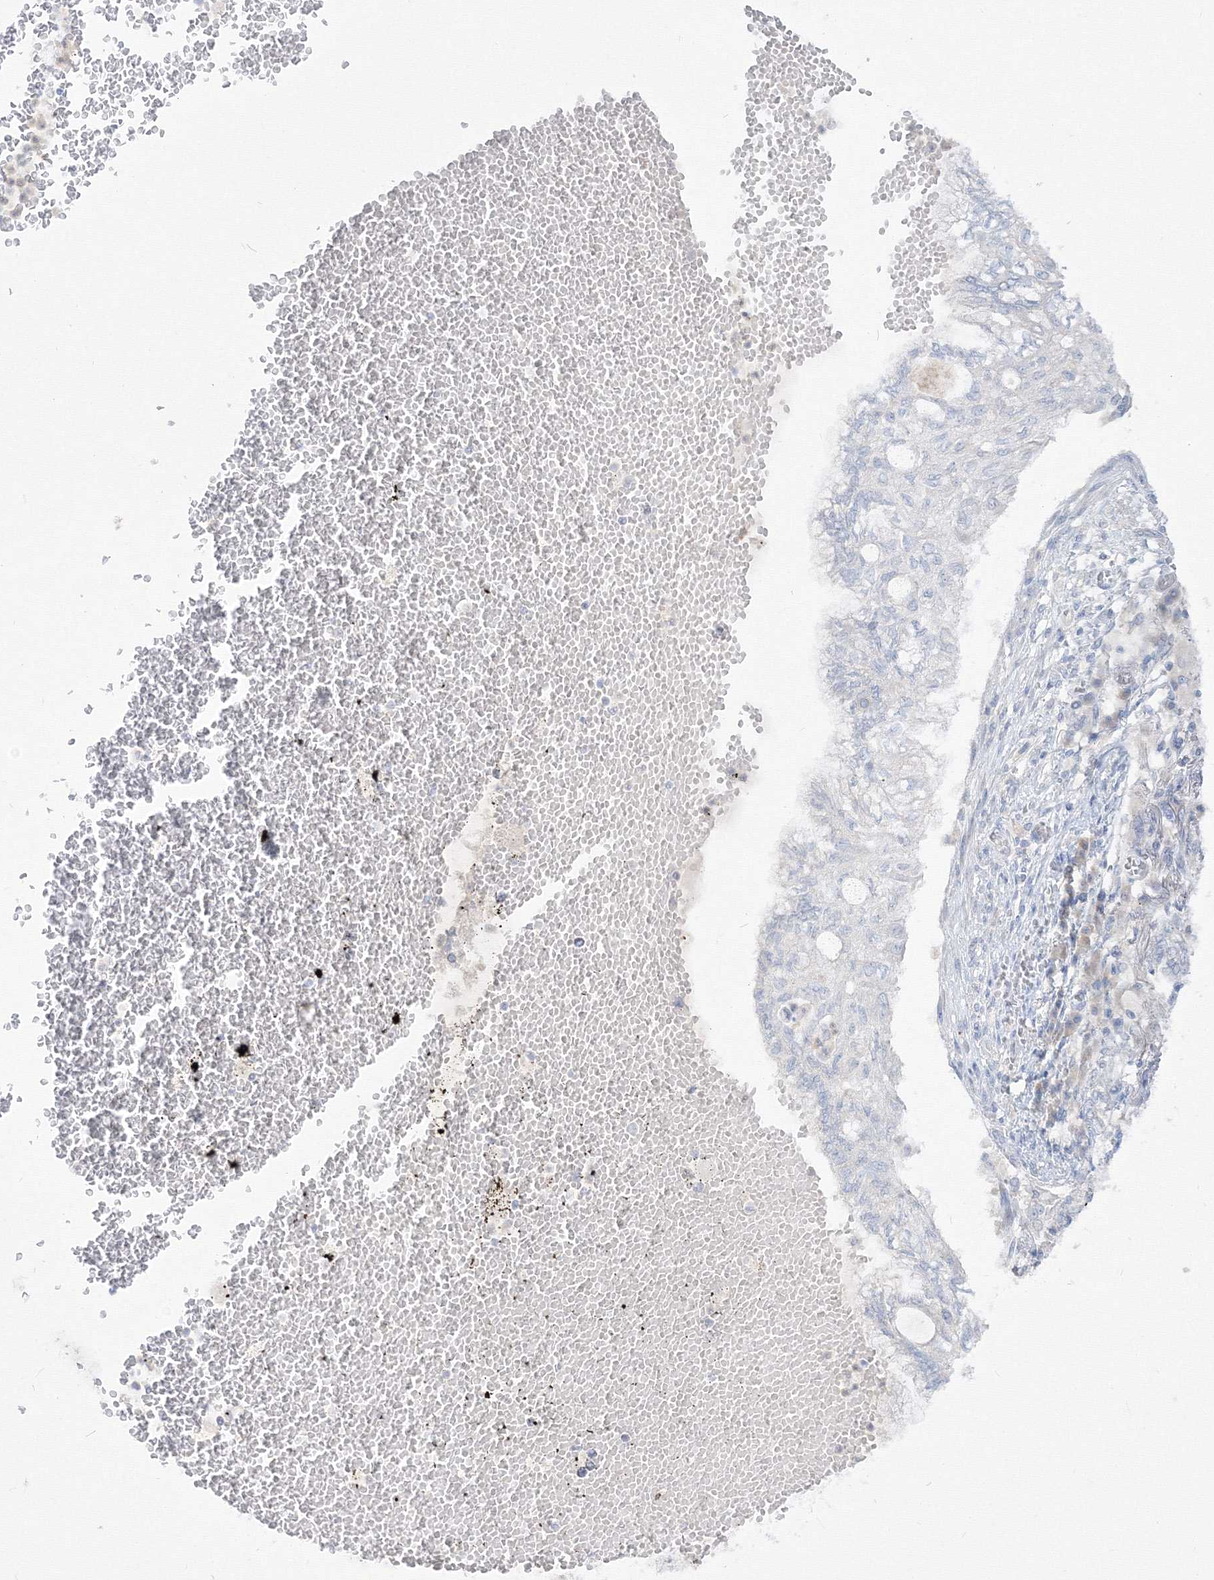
{"staining": {"intensity": "negative", "quantity": "none", "location": "none"}, "tissue": "lung cancer", "cell_type": "Tumor cells", "image_type": "cancer", "snomed": [{"axis": "morphology", "description": "Adenocarcinoma, NOS"}, {"axis": "topography", "description": "Lung"}], "caption": "Immunohistochemistry histopathology image of human lung cancer (adenocarcinoma) stained for a protein (brown), which exhibits no expression in tumor cells.", "gene": "FBXL8", "patient": {"sex": "female", "age": 70}}